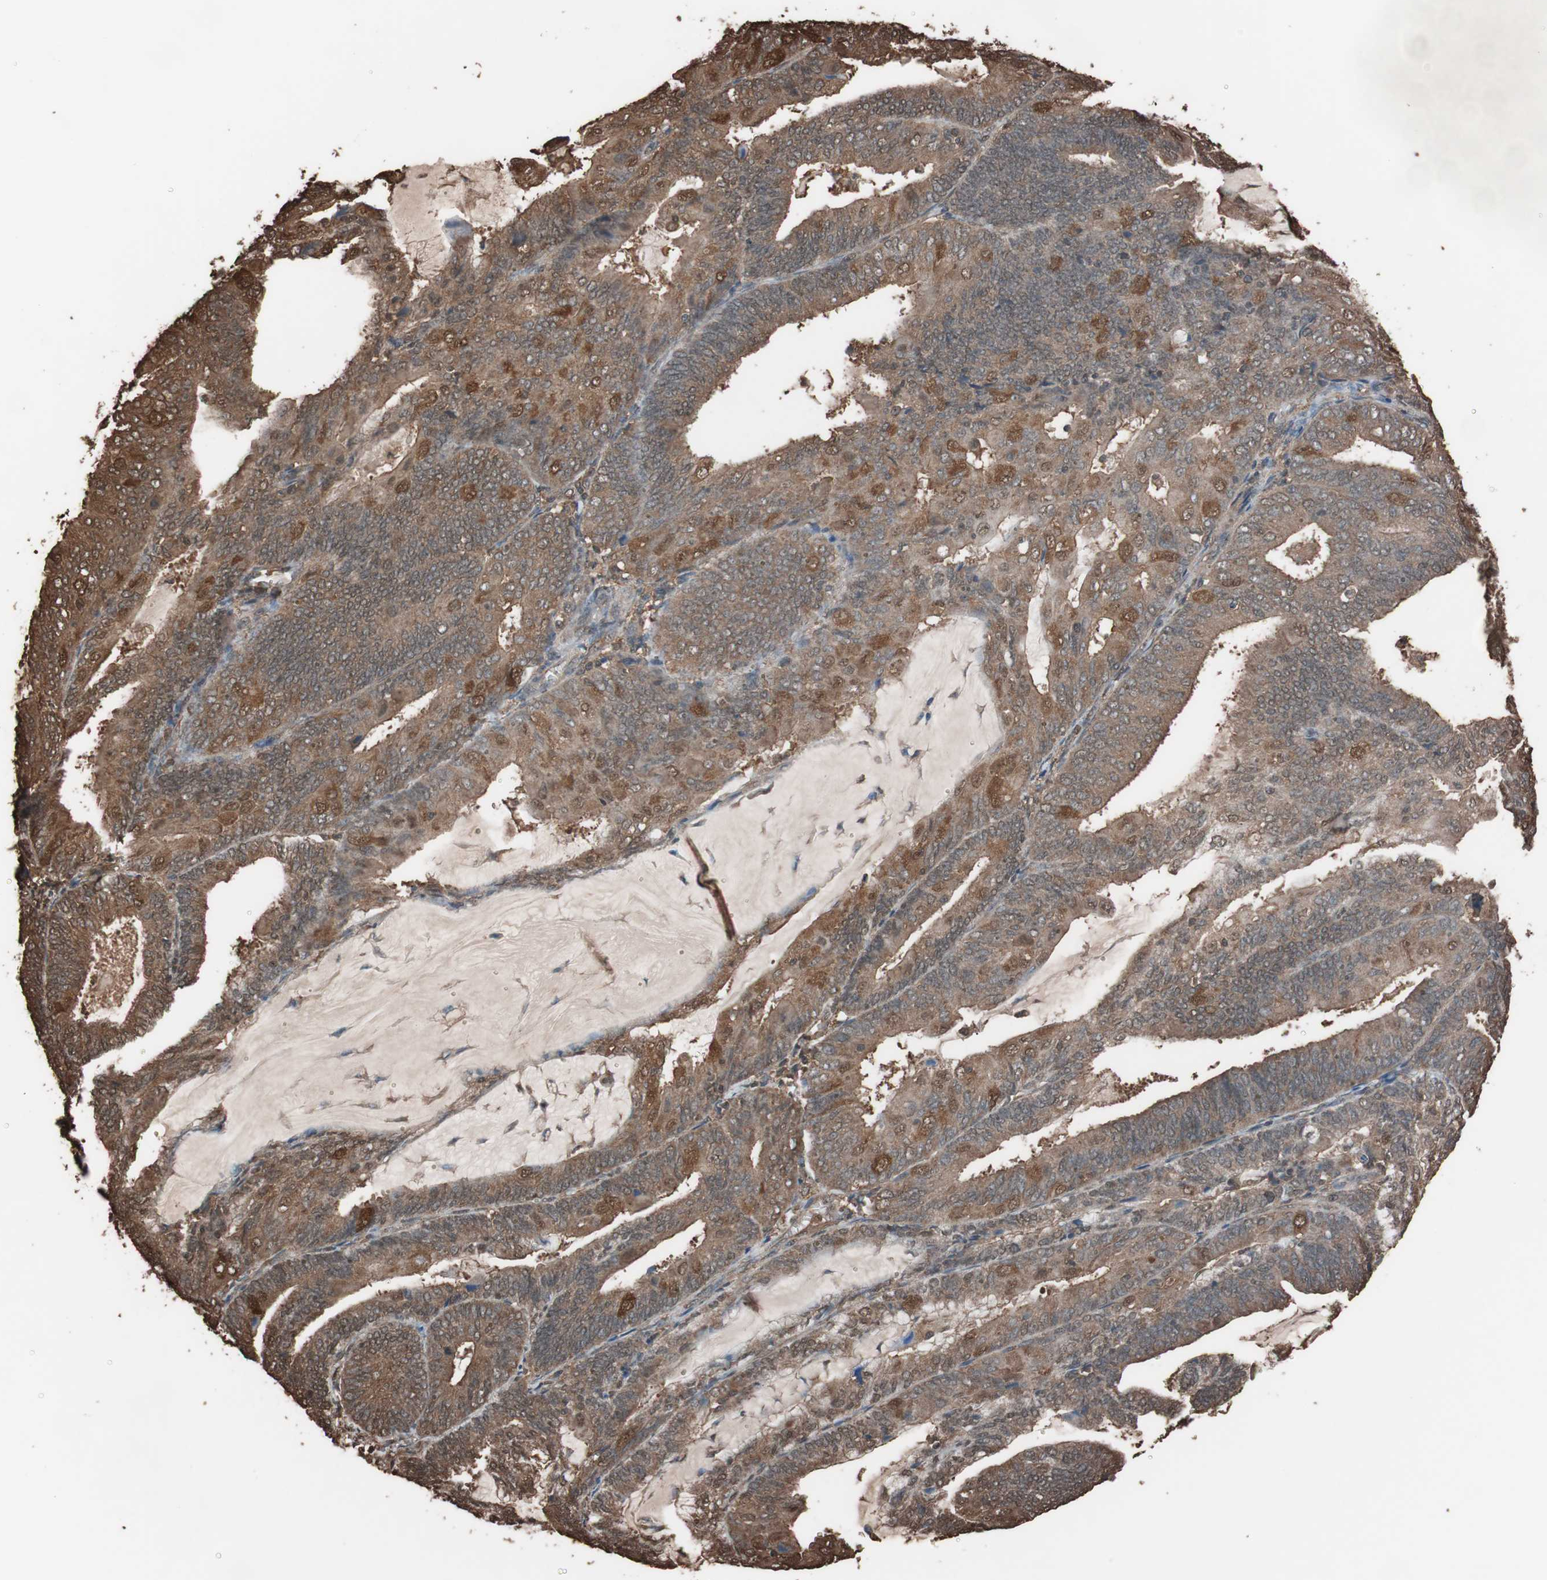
{"staining": {"intensity": "strong", "quantity": ">75%", "location": "cytoplasmic/membranous"}, "tissue": "endometrial cancer", "cell_type": "Tumor cells", "image_type": "cancer", "snomed": [{"axis": "morphology", "description": "Adenocarcinoma, NOS"}, {"axis": "topography", "description": "Endometrium"}], "caption": "Endometrial cancer stained with a brown dye exhibits strong cytoplasmic/membranous positive positivity in approximately >75% of tumor cells.", "gene": "CALM2", "patient": {"sex": "female", "age": 81}}